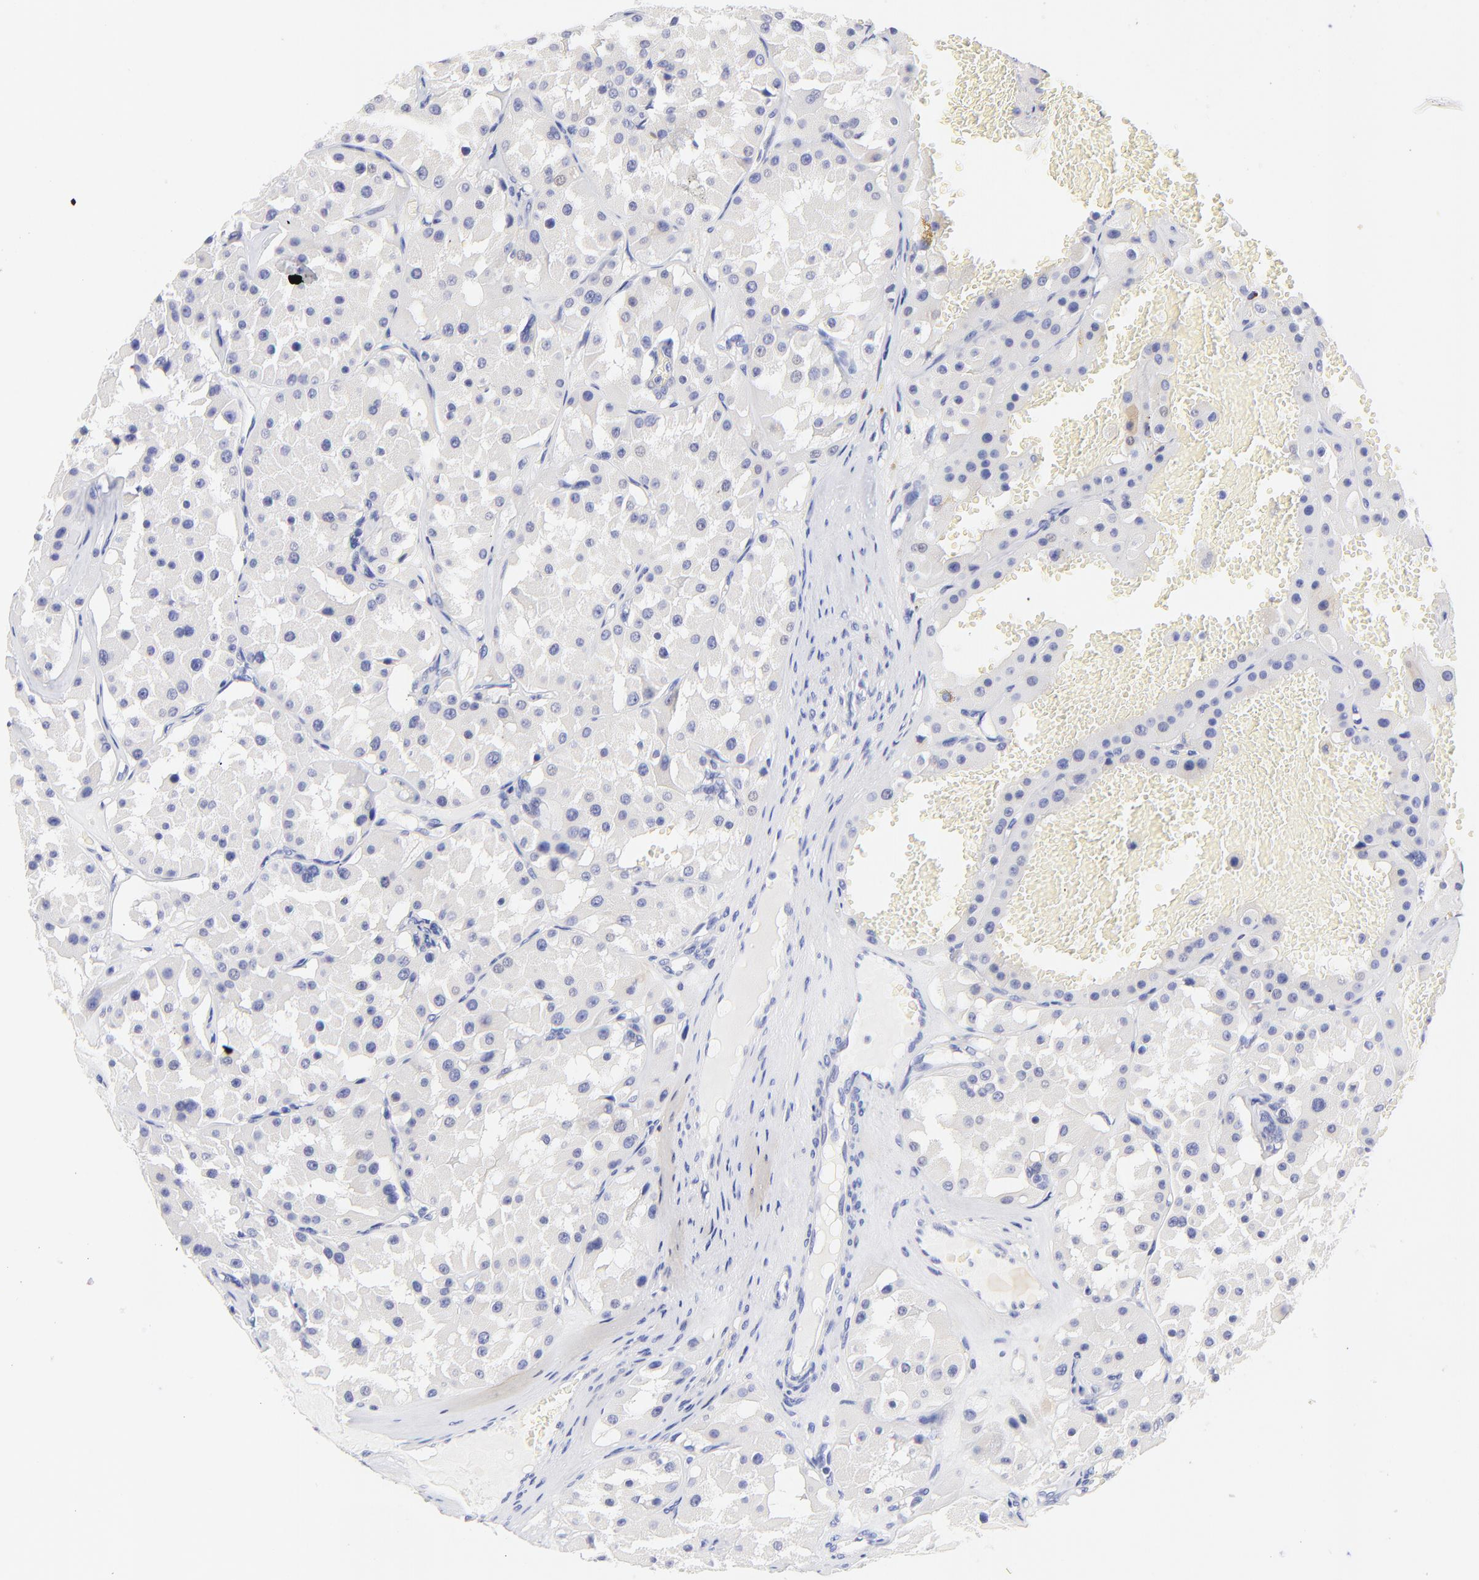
{"staining": {"intensity": "negative", "quantity": "none", "location": "none"}, "tissue": "renal cancer", "cell_type": "Tumor cells", "image_type": "cancer", "snomed": [{"axis": "morphology", "description": "Adenocarcinoma, uncertain malignant potential"}, {"axis": "topography", "description": "Kidney"}], "caption": "Immunohistochemistry (IHC) of renal cancer demonstrates no expression in tumor cells. (Immunohistochemistry (IHC), brightfield microscopy, high magnification).", "gene": "EBP", "patient": {"sex": "male", "age": 63}}